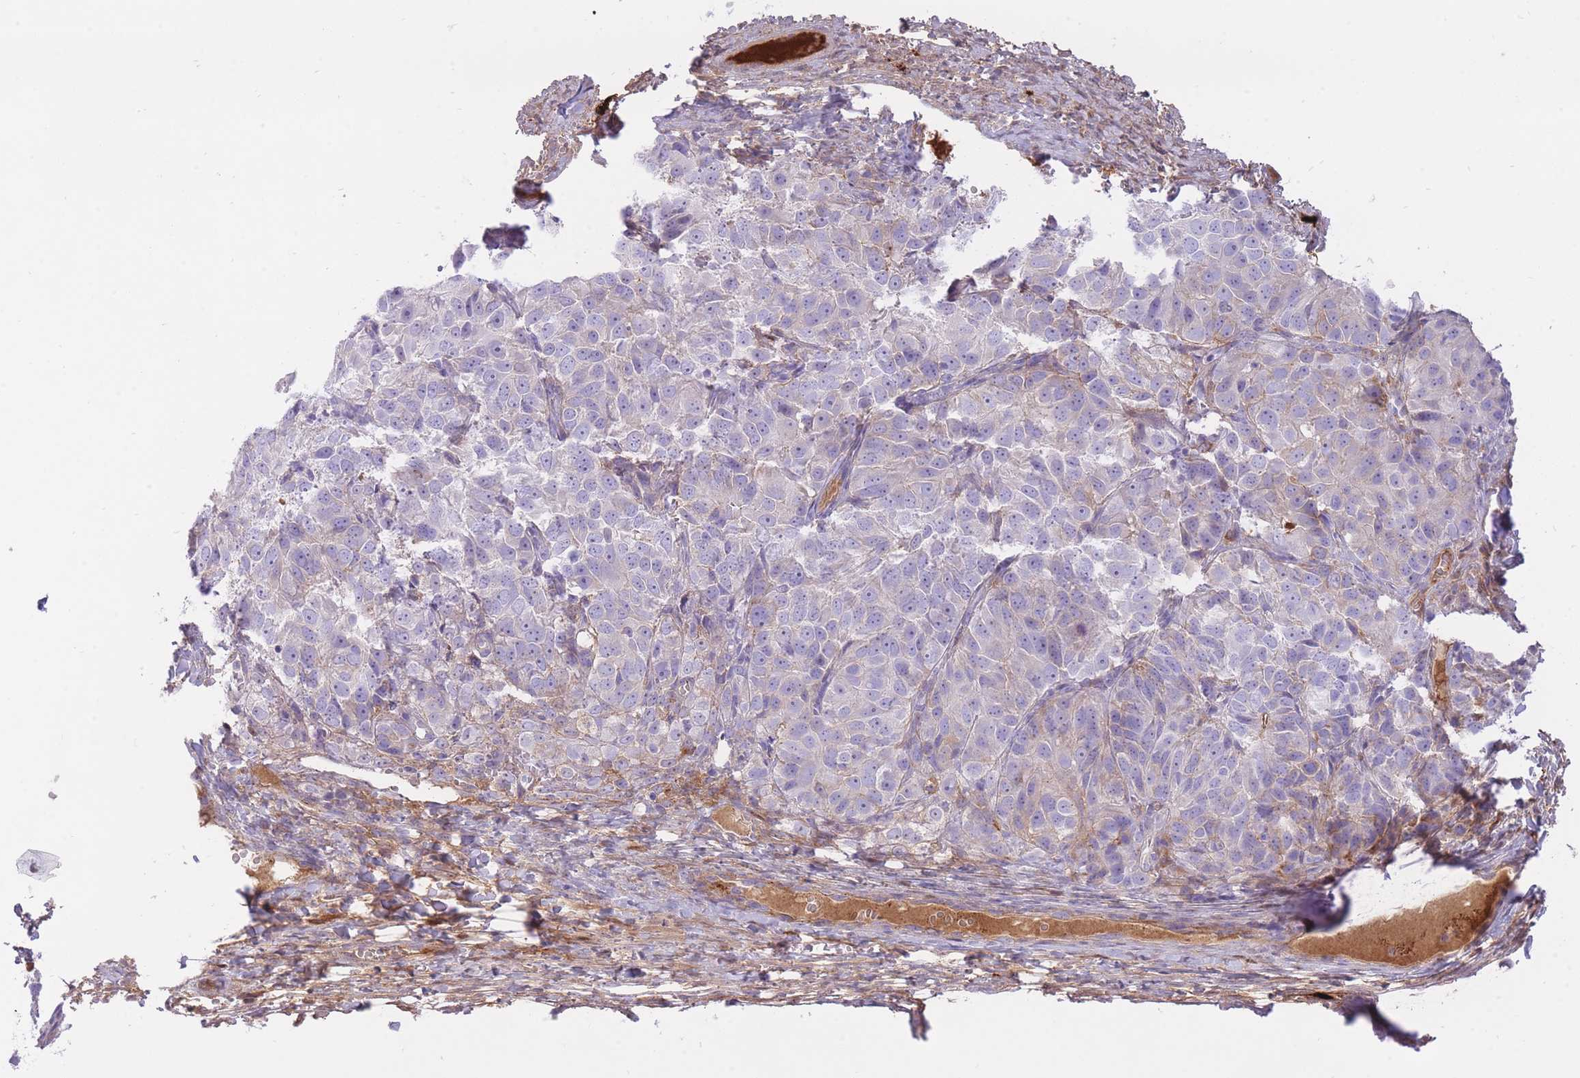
{"staining": {"intensity": "negative", "quantity": "none", "location": "none"}, "tissue": "ovarian cancer", "cell_type": "Tumor cells", "image_type": "cancer", "snomed": [{"axis": "morphology", "description": "Carcinoma, endometroid"}, {"axis": "topography", "description": "Ovary"}], "caption": "A micrograph of human endometroid carcinoma (ovarian) is negative for staining in tumor cells.", "gene": "HRG", "patient": {"sex": "female", "age": 51}}